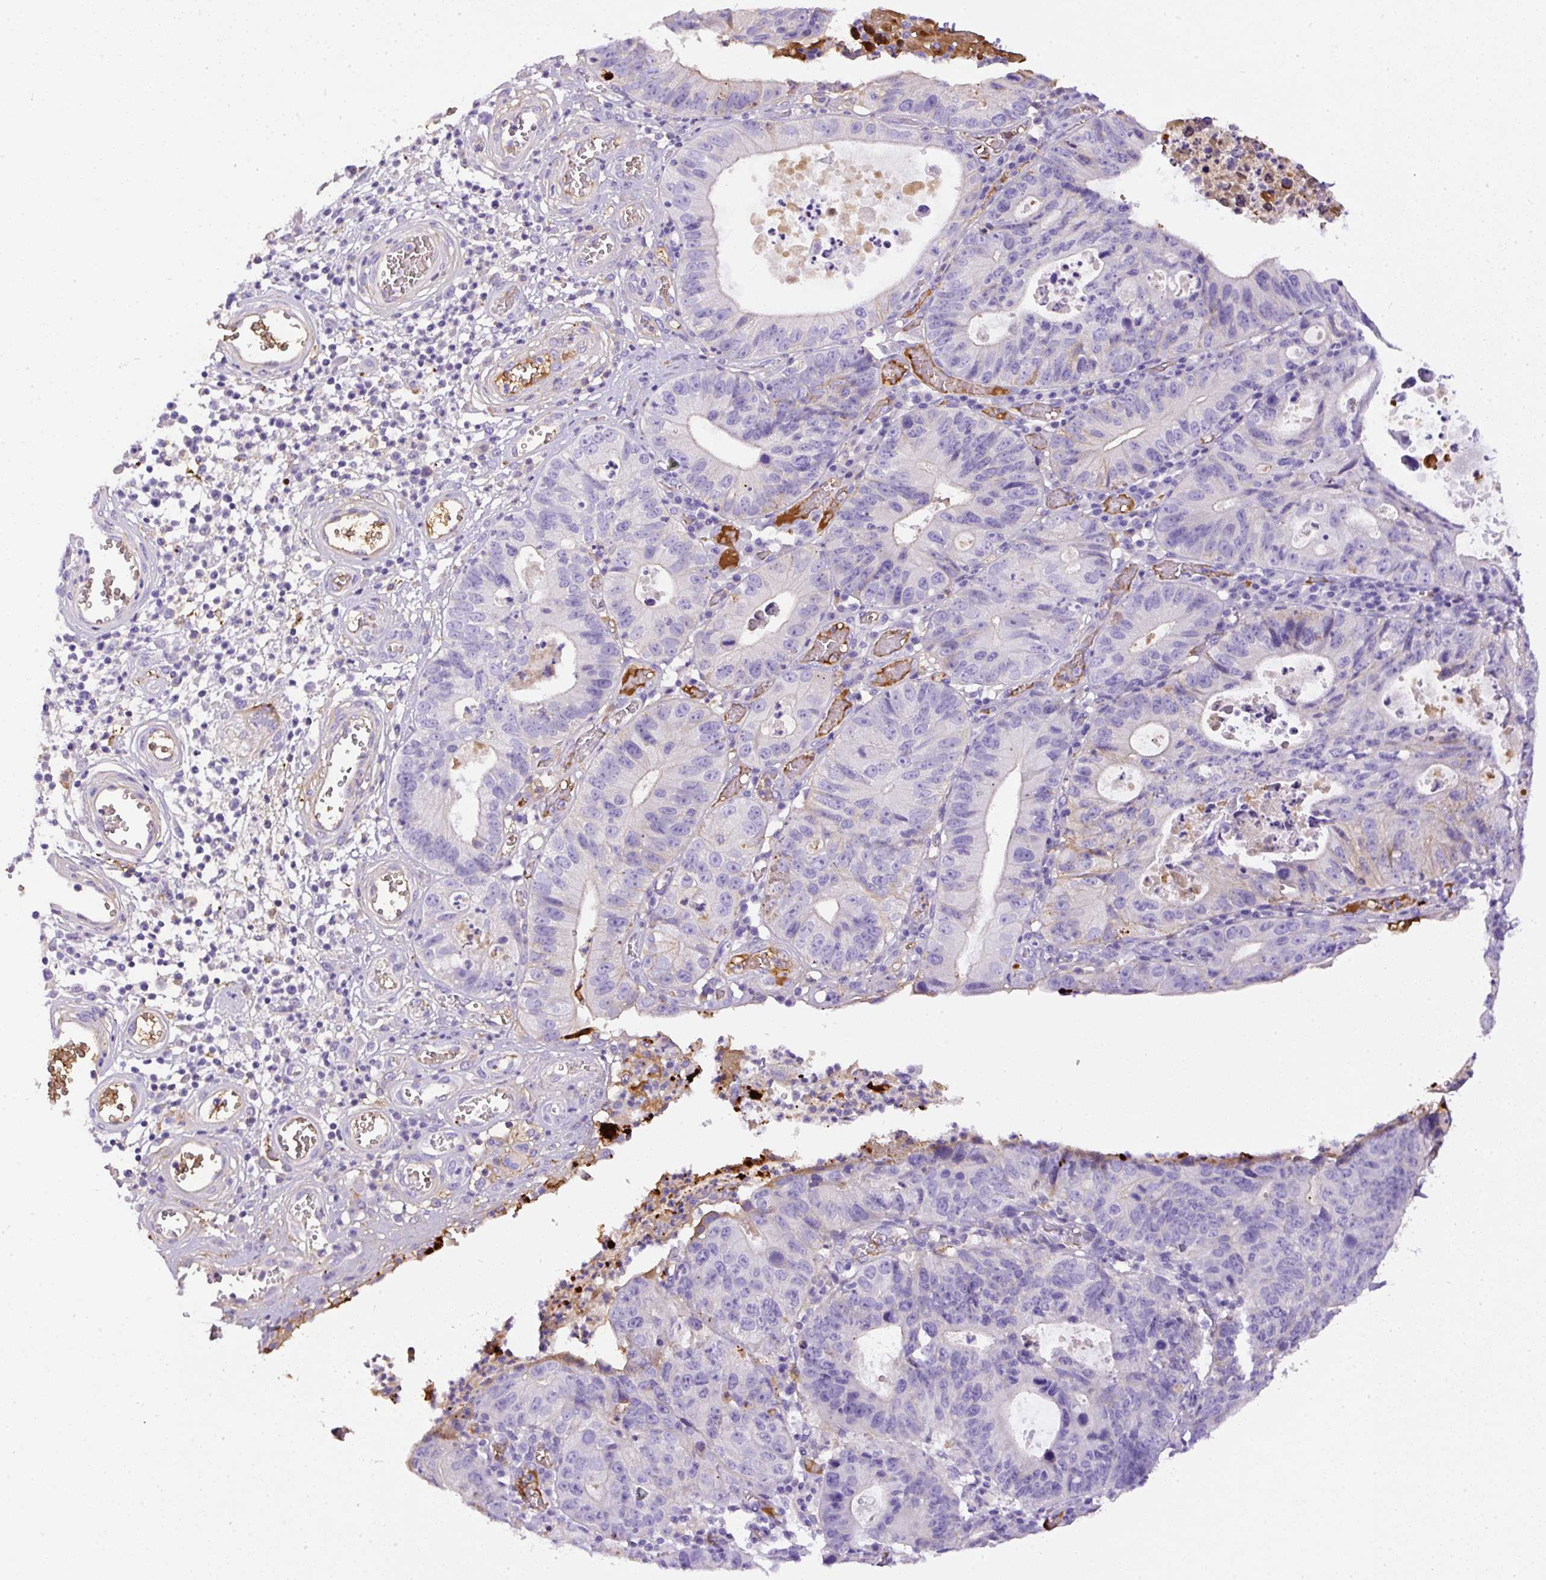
{"staining": {"intensity": "negative", "quantity": "none", "location": "none"}, "tissue": "stomach cancer", "cell_type": "Tumor cells", "image_type": "cancer", "snomed": [{"axis": "morphology", "description": "Adenocarcinoma, NOS"}, {"axis": "topography", "description": "Stomach"}], "caption": "IHC photomicrograph of neoplastic tissue: human stomach cancer (adenocarcinoma) stained with DAB shows no significant protein positivity in tumor cells. (DAB IHC, high magnification).", "gene": "APCS", "patient": {"sex": "male", "age": 59}}